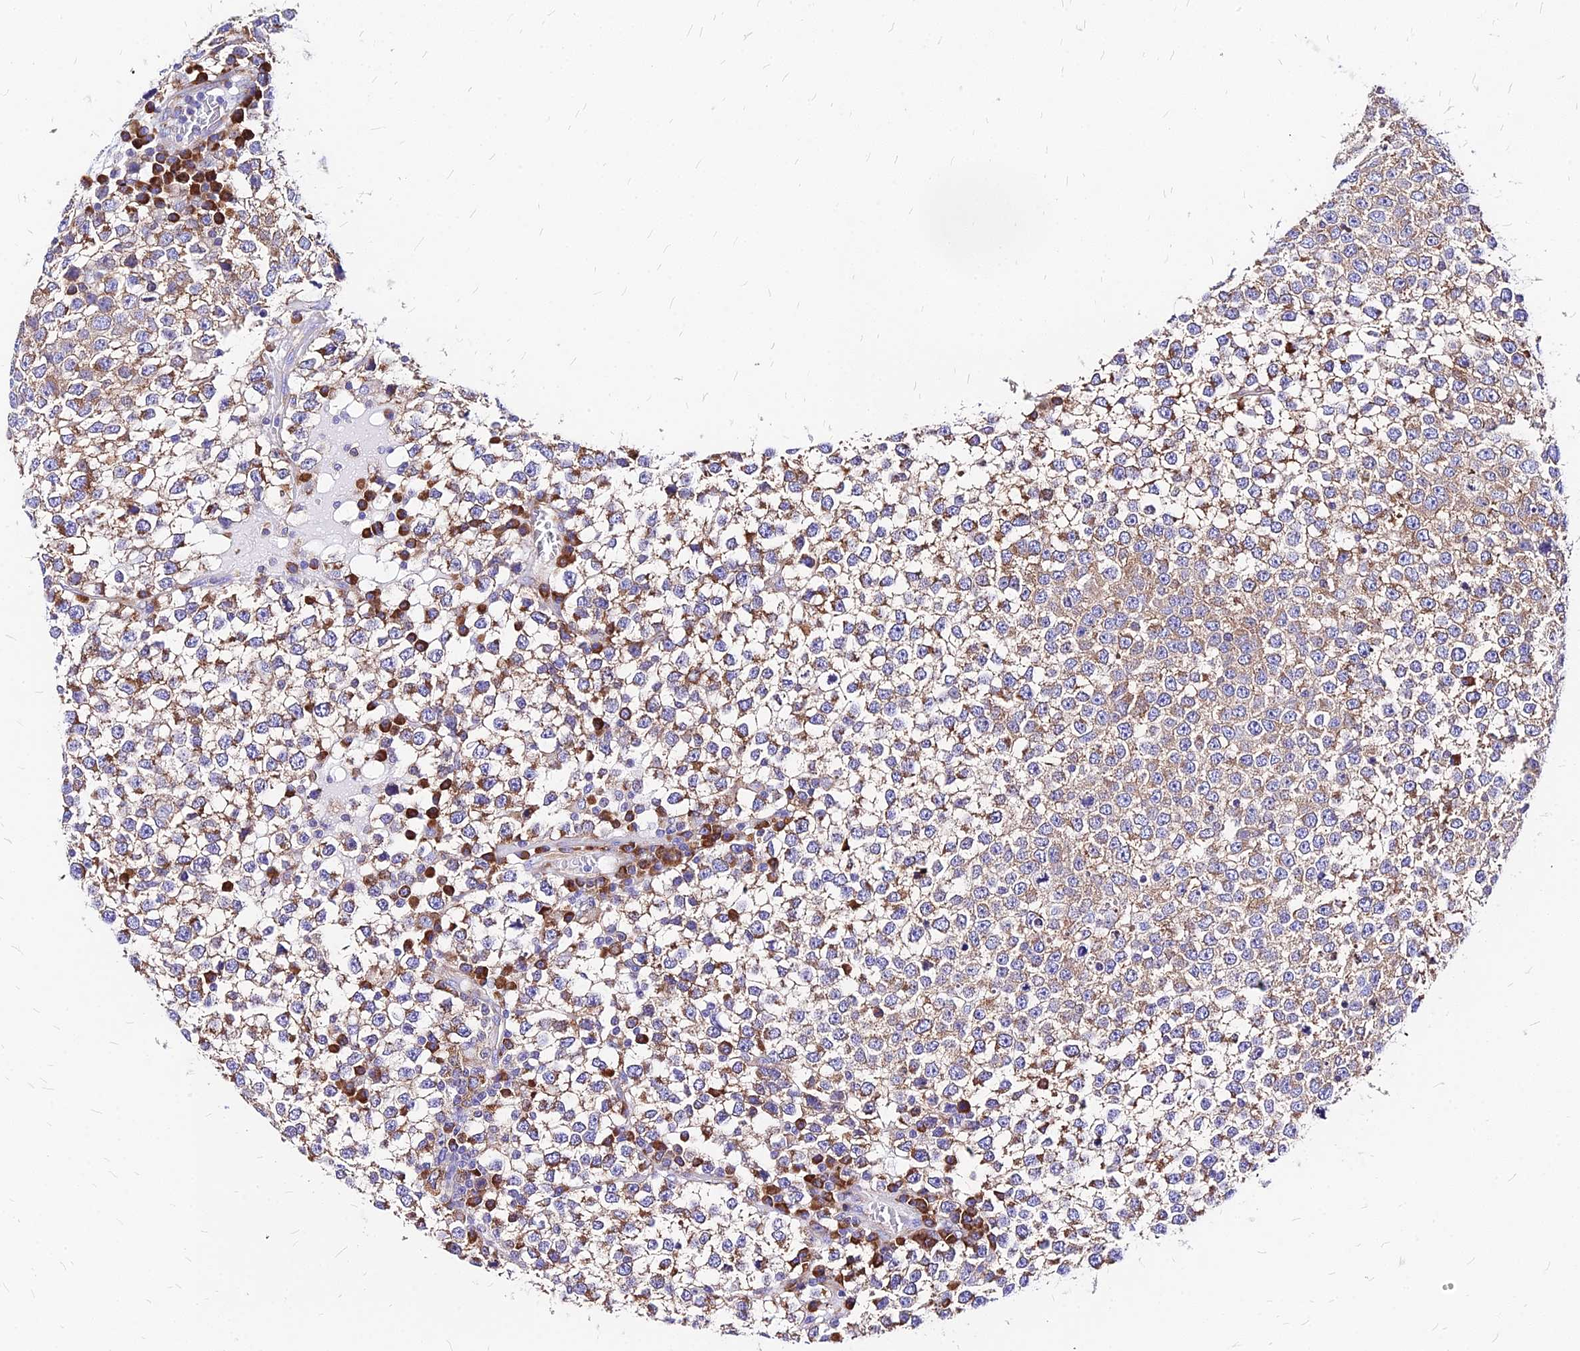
{"staining": {"intensity": "weak", "quantity": ">75%", "location": "cytoplasmic/membranous"}, "tissue": "testis cancer", "cell_type": "Tumor cells", "image_type": "cancer", "snomed": [{"axis": "morphology", "description": "Seminoma, NOS"}, {"axis": "topography", "description": "Testis"}], "caption": "This is an image of immunohistochemistry (IHC) staining of testis seminoma, which shows weak expression in the cytoplasmic/membranous of tumor cells.", "gene": "RPL19", "patient": {"sex": "male", "age": 65}}